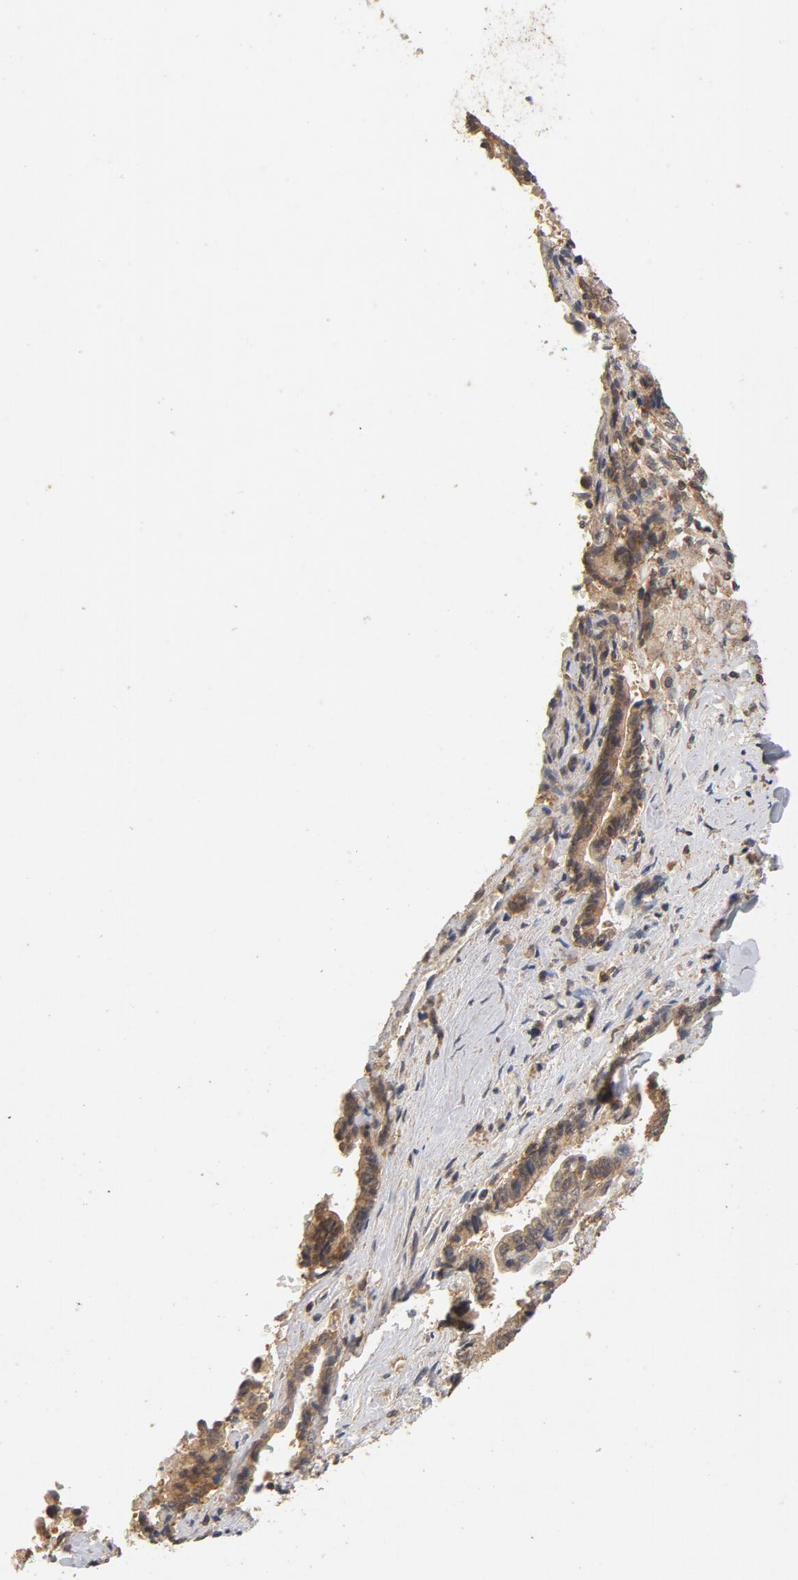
{"staining": {"intensity": "moderate", "quantity": ">75%", "location": "cytoplasmic/membranous"}, "tissue": "liver cancer", "cell_type": "Tumor cells", "image_type": "cancer", "snomed": [{"axis": "morphology", "description": "Cholangiocarcinoma"}, {"axis": "topography", "description": "Liver"}], "caption": "Brown immunohistochemical staining in human cholangiocarcinoma (liver) shows moderate cytoplasmic/membranous positivity in about >75% of tumor cells.", "gene": "DDX6", "patient": {"sex": "male", "age": 57}}